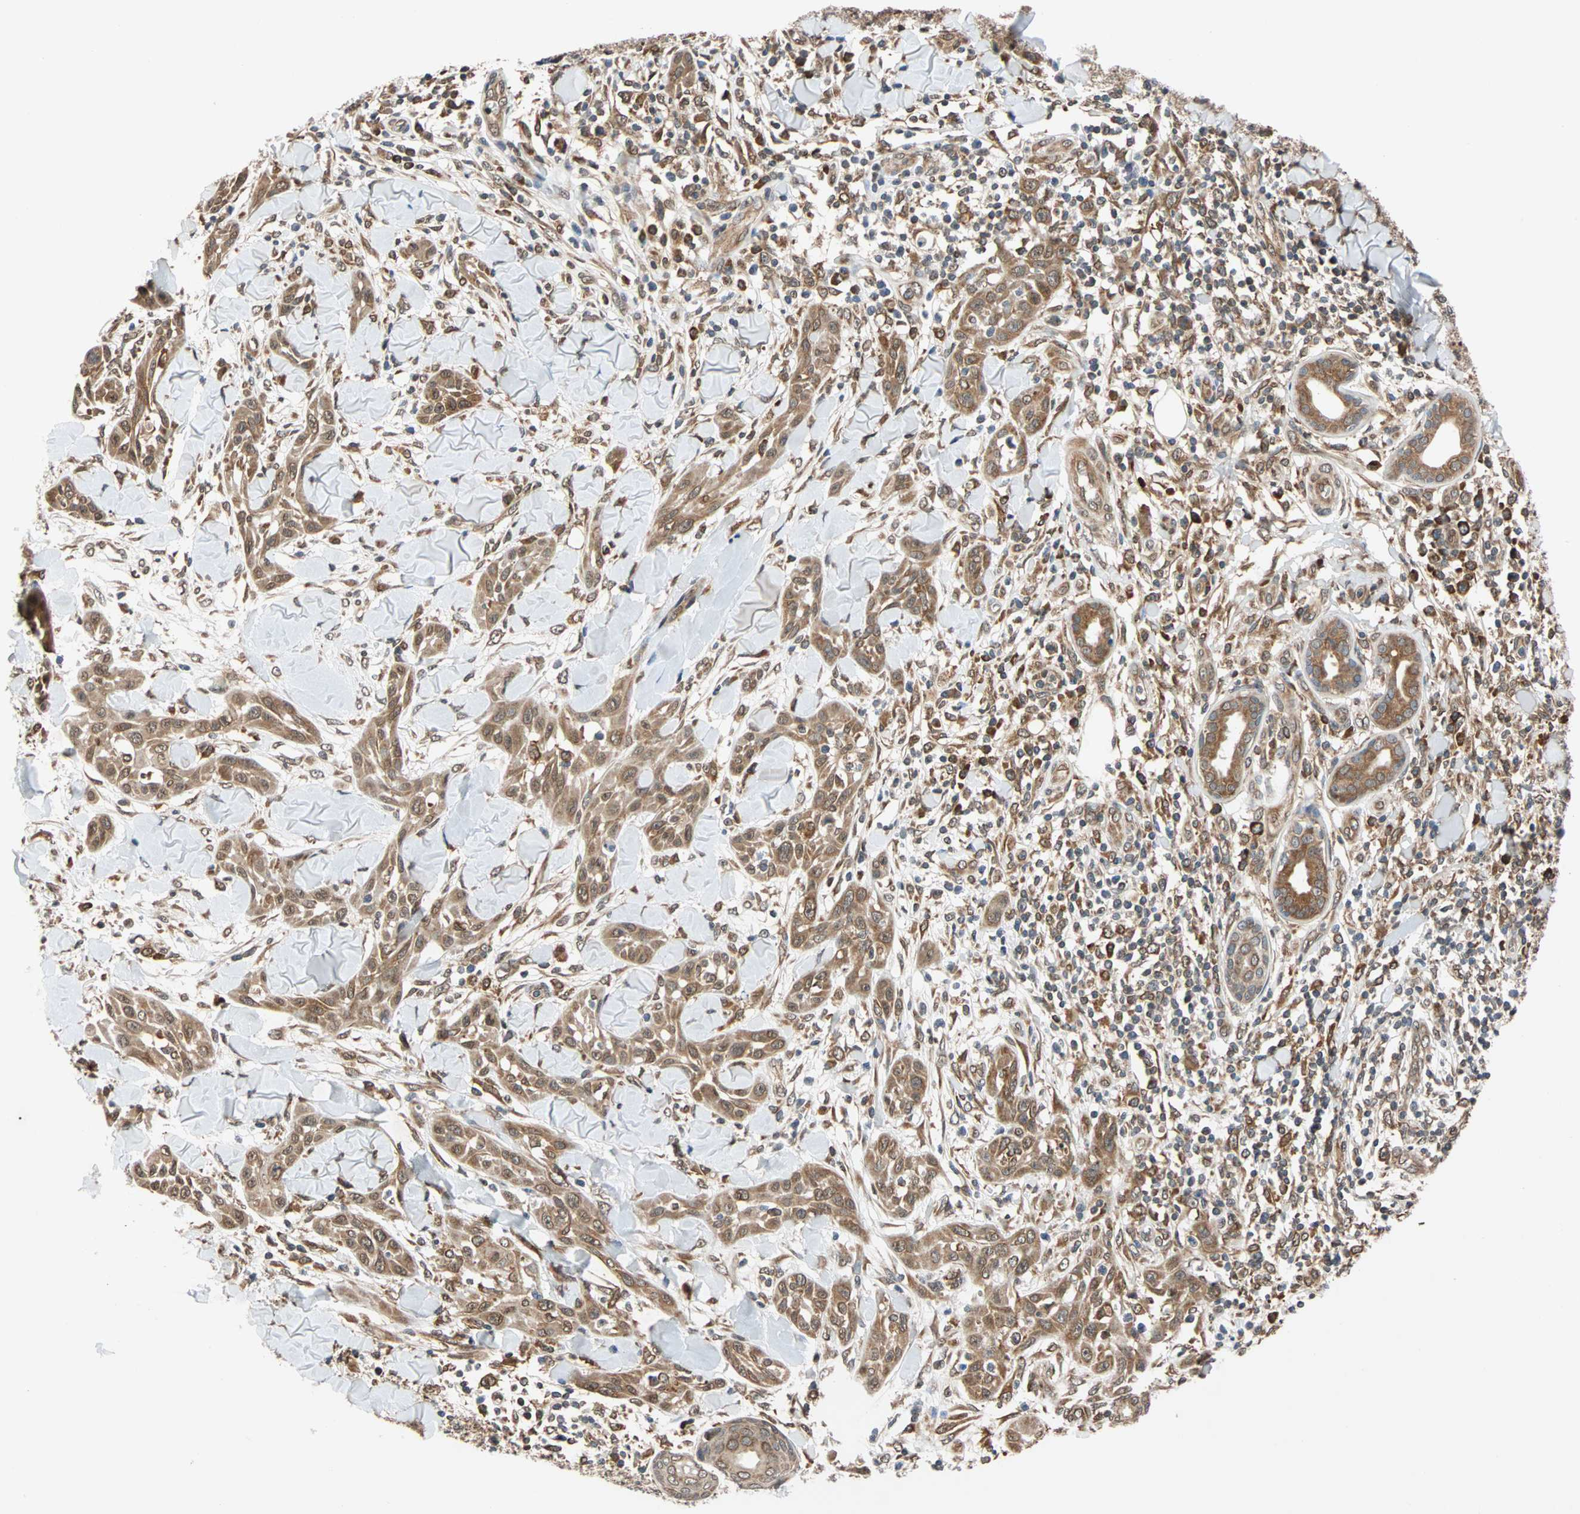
{"staining": {"intensity": "moderate", "quantity": ">75%", "location": "cytoplasmic/membranous"}, "tissue": "skin cancer", "cell_type": "Tumor cells", "image_type": "cancer", "snomed": [{"axis": "morphology", "description": "Squamous cell carcinoma, NOS"}, {"axis": "topography", "description": "Skin"}], "caption": "A histopathology image of skin squamous cell carcinoma stained for a protein exhibits moderate cytoplasmic/membranous brown staining in tumor cells. (Brightfield microscopy of DAB IHC at high magnification).", "gene": "AUP1", "patient": {"sex": "male", "age": 24}}